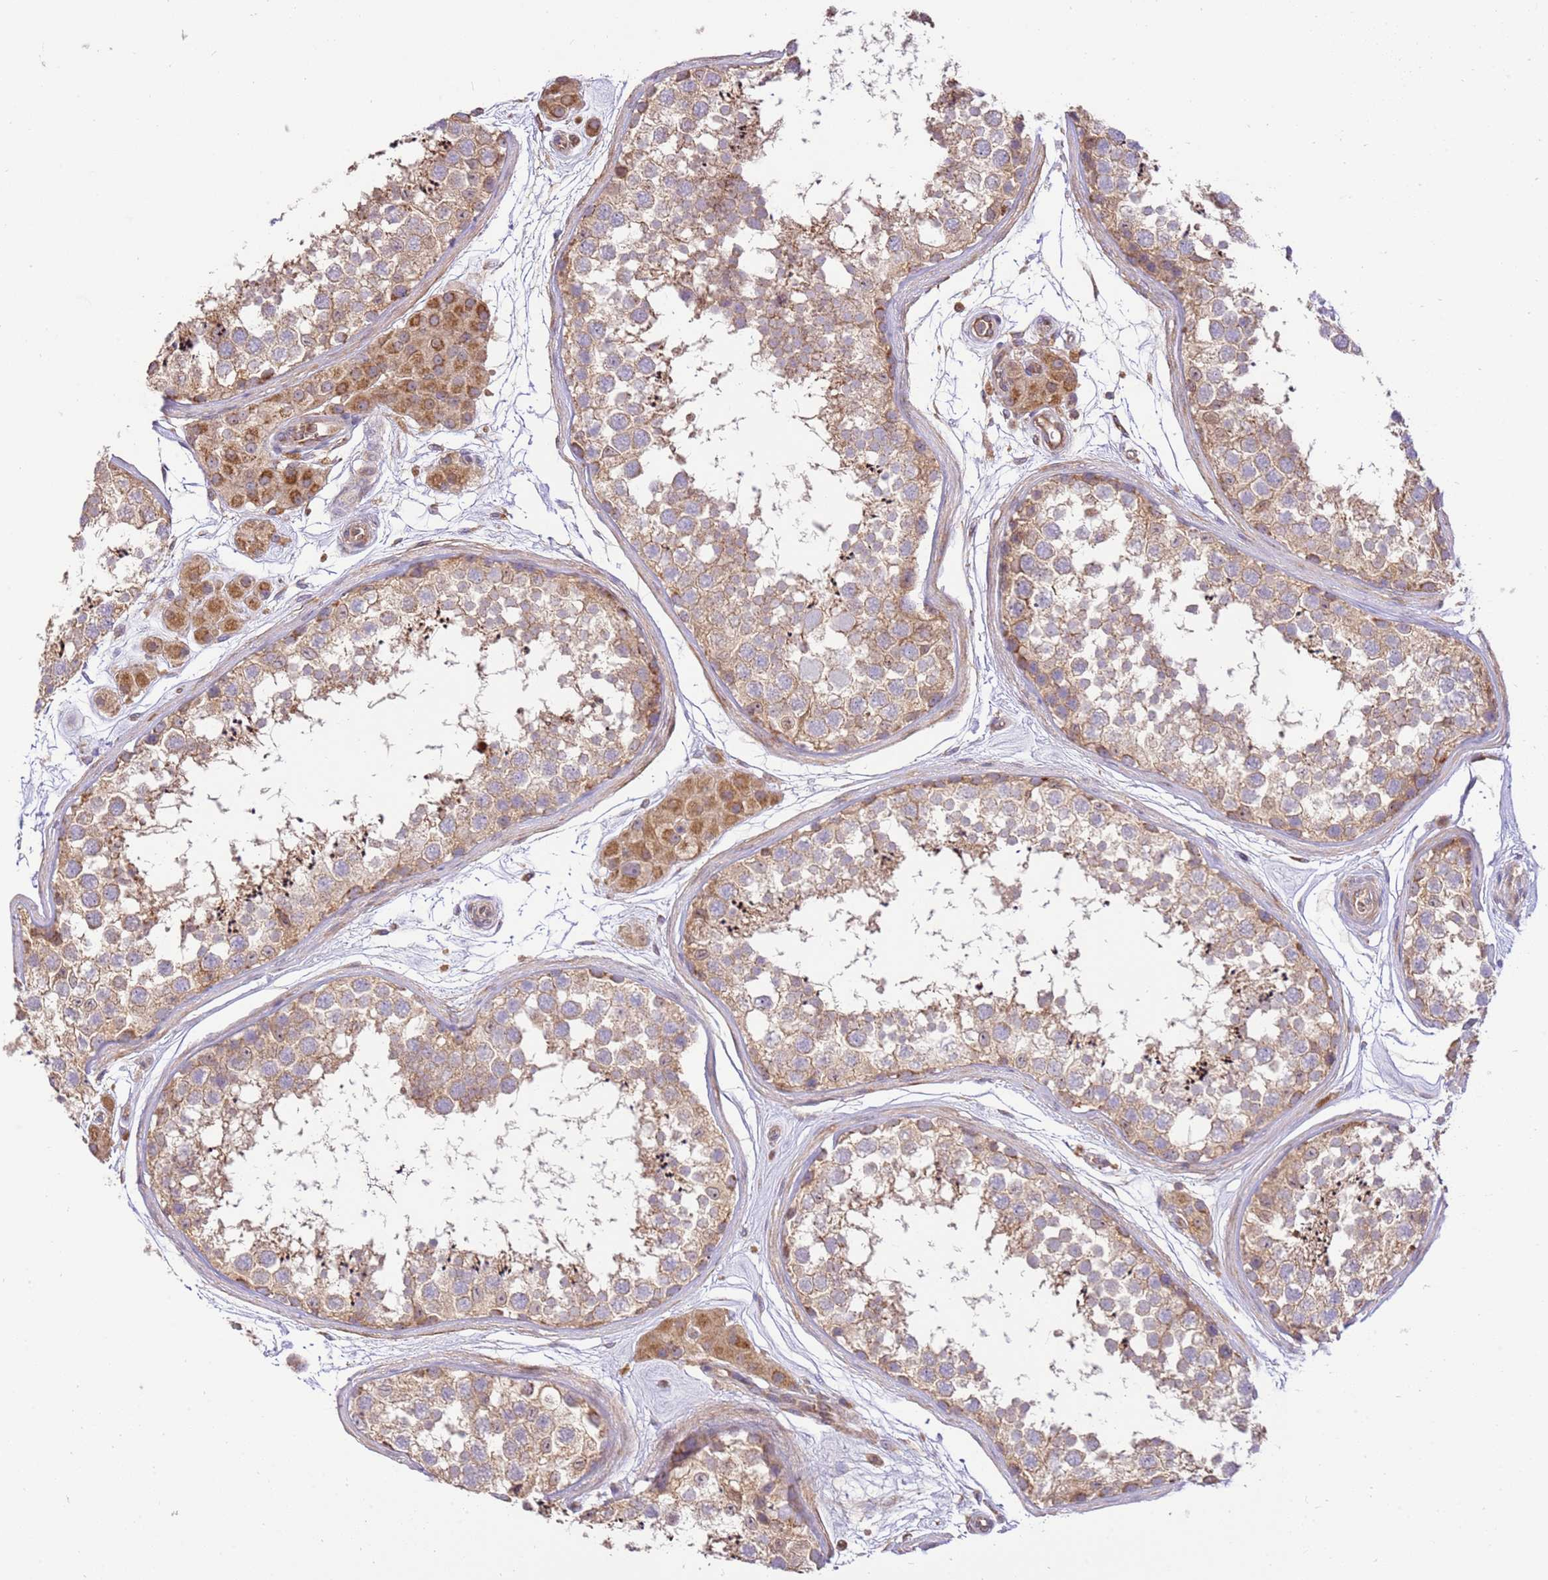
{"staining": {"intensity": "moderate", "quantity": ">75%", "location": "cytoplasmic/membranous"}, "tissue": "testis", "cell_type": "Cells in seminiferous ducts", "image_type": "normal", "snomed": [{"axis": "morphology", "description": "Normal tissue, NOS"}, {"axis": "topography", "description": "Testis"}], "caption": "The micrograph reveals immunohistochemical staining of benign testis. There is moderate cytoplasmic/membranous positivity is present in approximately >75% of cells in seminiferous ducts.", "gene": "SPATA2L", "patient": {"sex": "male", "age": 56}}